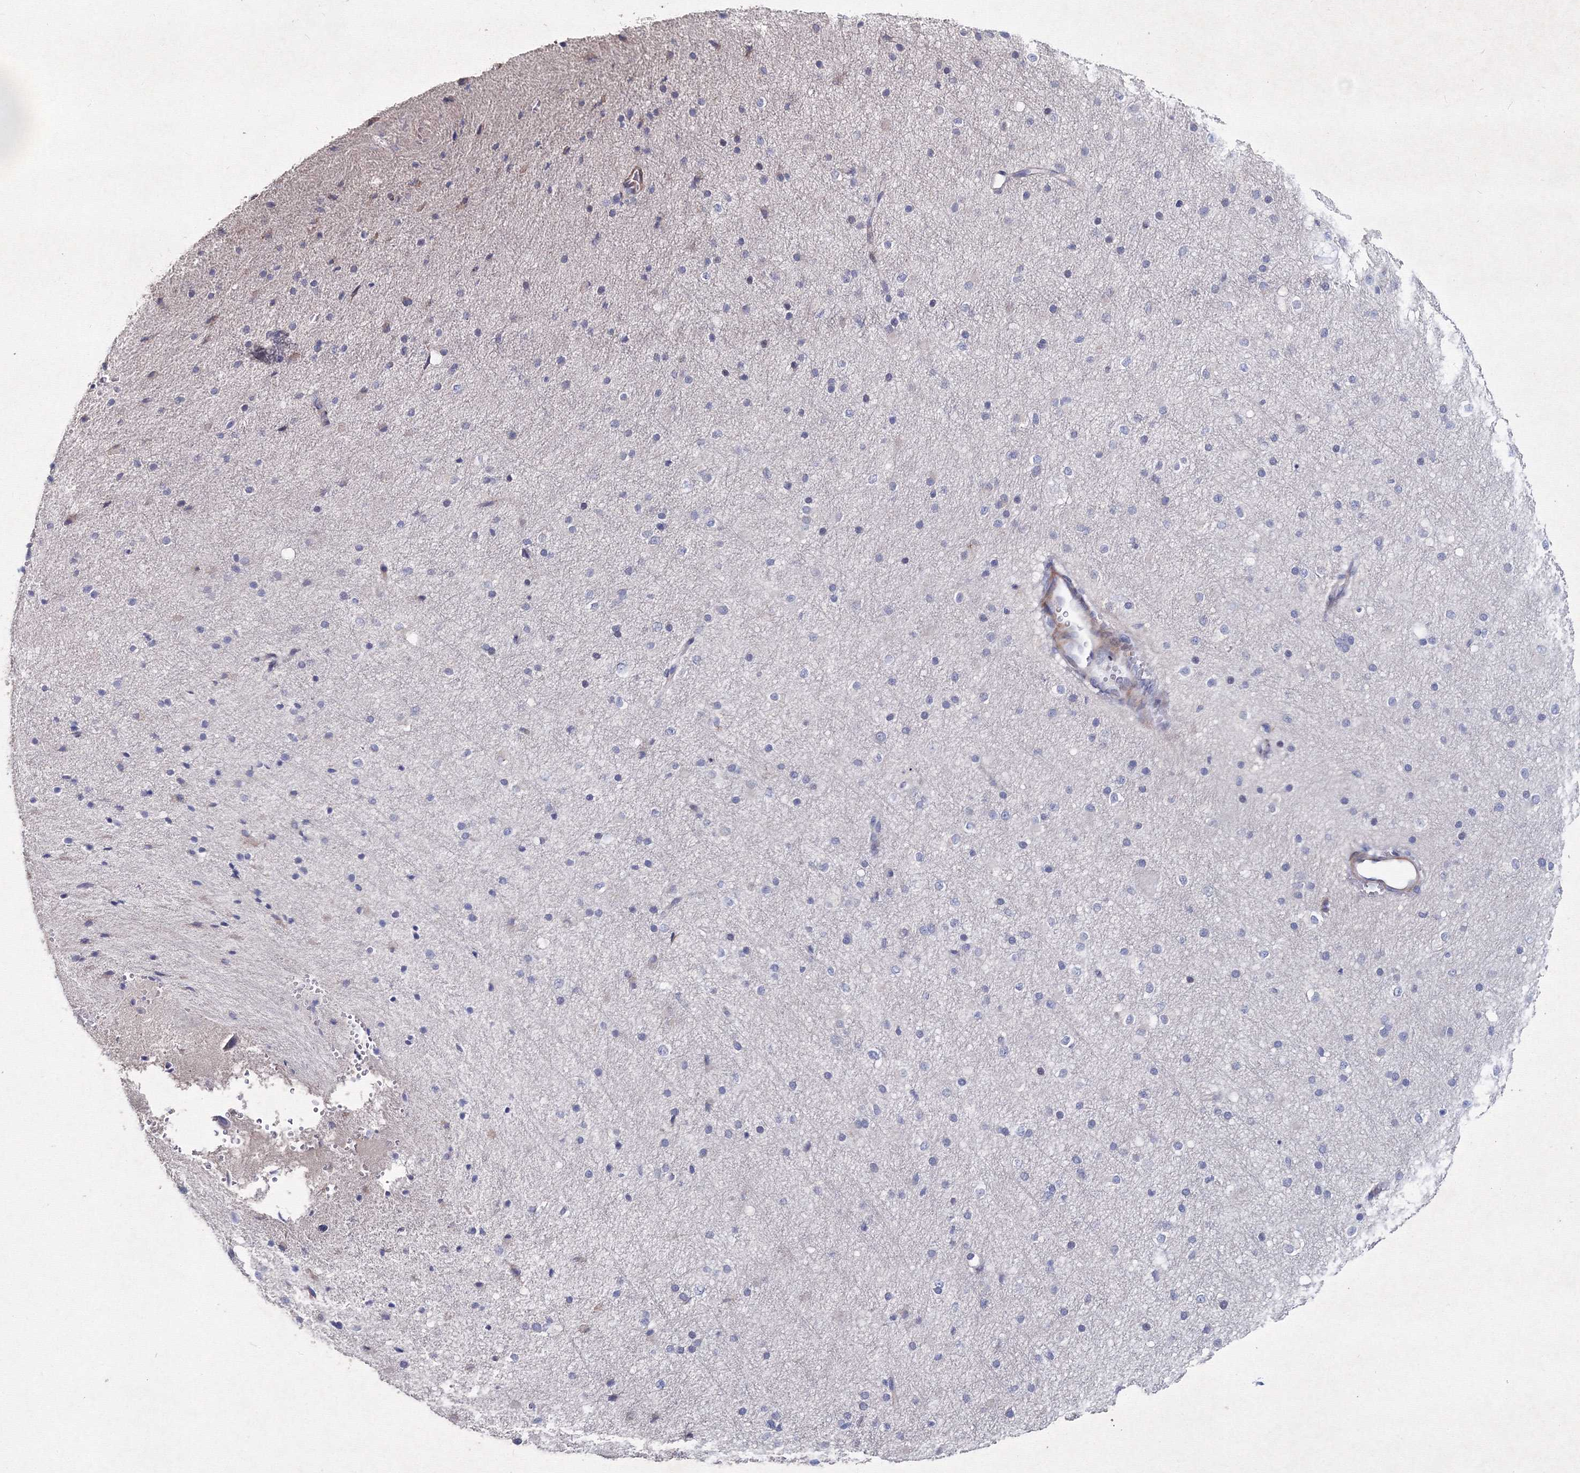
{"staining": {"intensity": "negative", "quantity": "none", "location": "none"}, "tissue": "cerebral cortex", "cell_type": "Endothelial cells", "image_type": "normal", "snomed": [{"axis": "morphology", "description": "Normal tissue, NOS"}, {"axis": "morphology", "description": "Developmental malformation"}, {"axis": "topography", "description": "Cerebral cortex"}], "caption": "This image is of normal cerebral cortex stained with IHC to label a protein in brown with the nuclei are counter-stained blue. There is no expression in endothelial cells.", "gene": "SMIM29", "patient": {"sex": "female", "age": 30}}